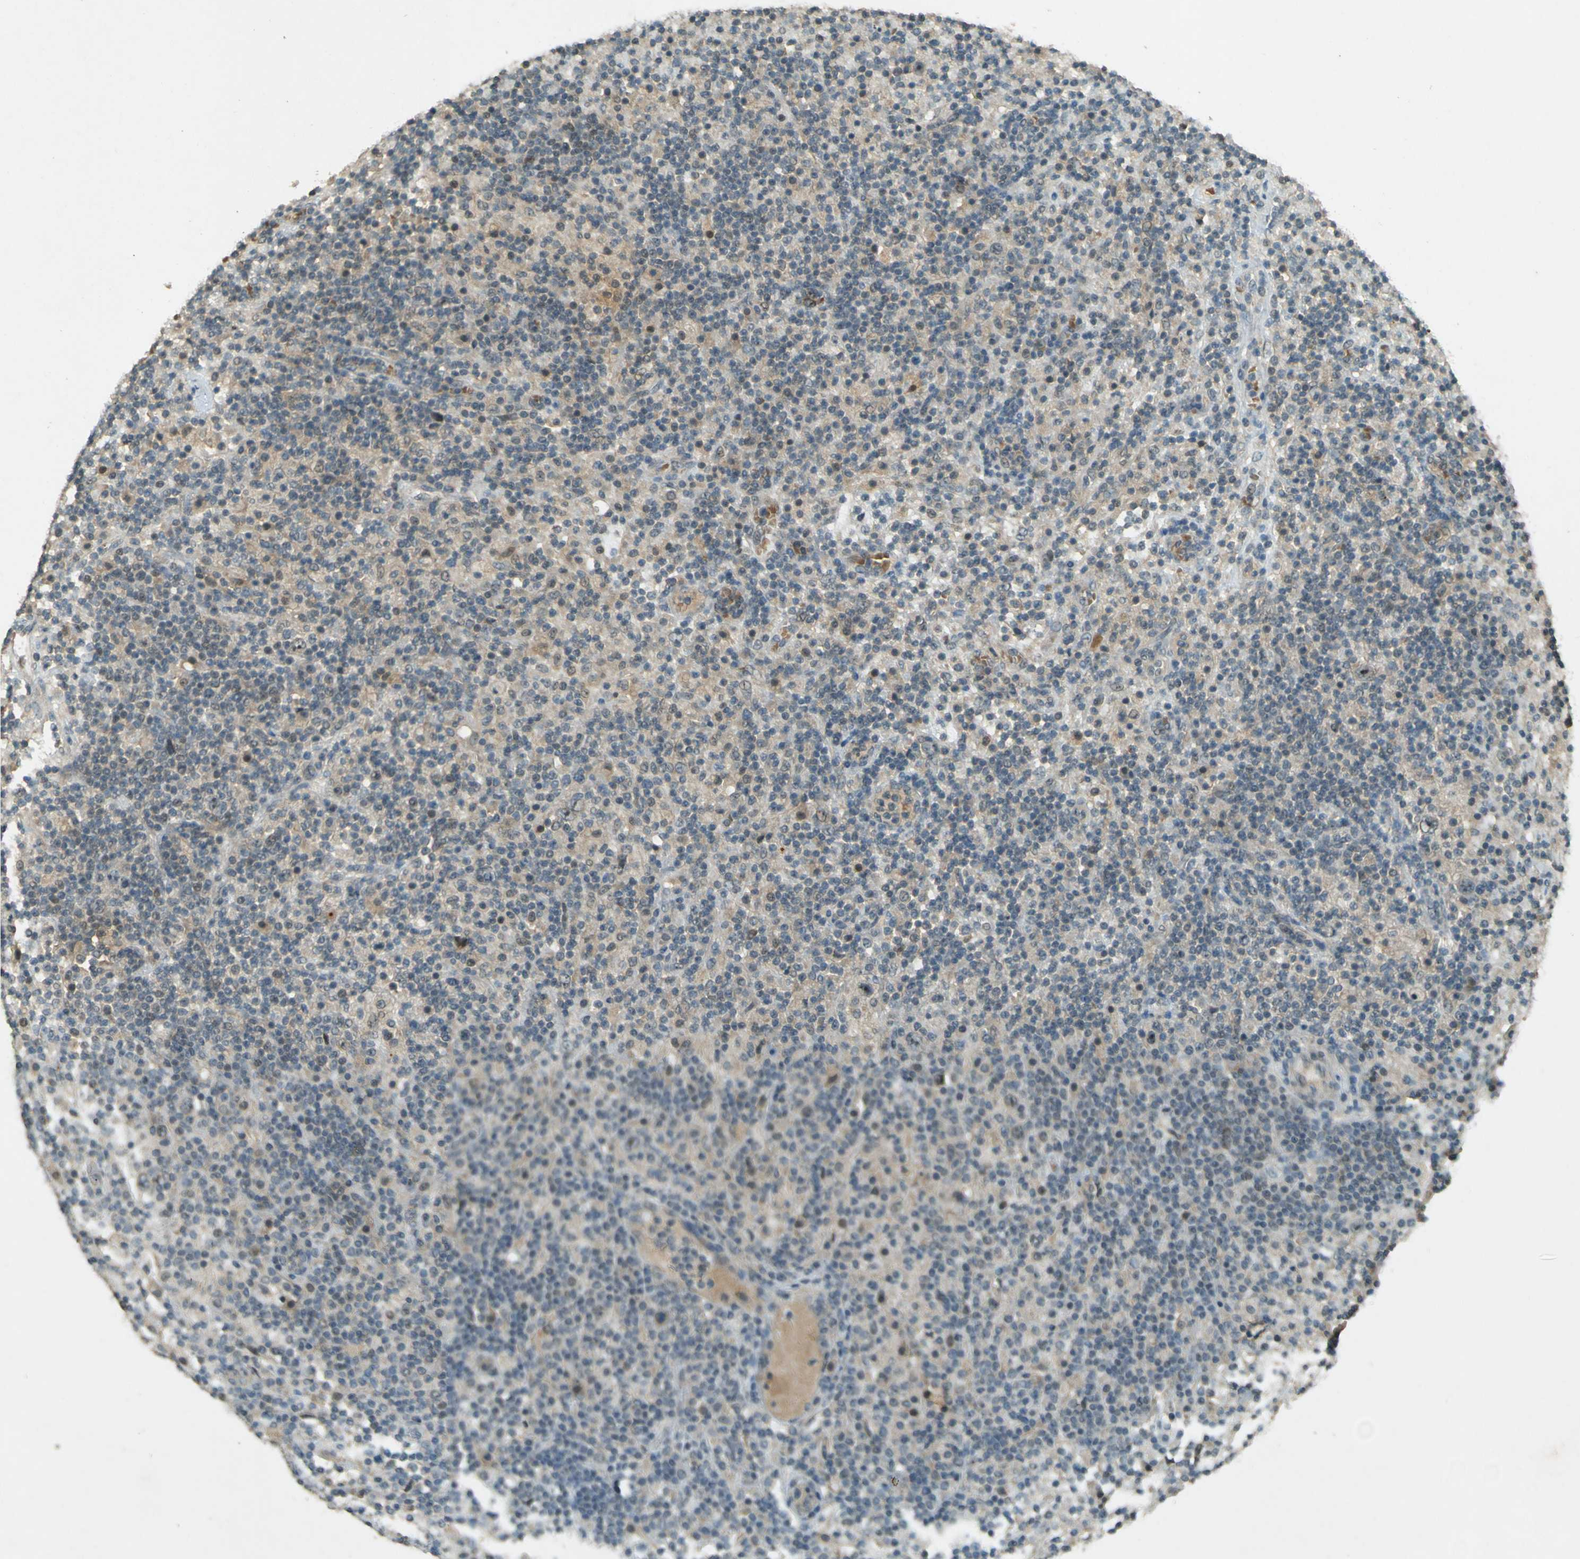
{"staining": {"intensity": "negative", "quantity": "none", "location": "none"}, "tissue": "lymphoma", "cell_type": "Tumor cells", "image_type": "cancer", "snomed": [{"axis": "morphology", "description": "Hodgkin's disease, NOS"}, {"axis": "topography", "description": "Lymph node"}], "caption": "Immunohistochemistry of Hodgkin's disease shows no positivity in tumor cells.", "gene": "MPDZ", "patient": {"sex": "male", "age": 70}}